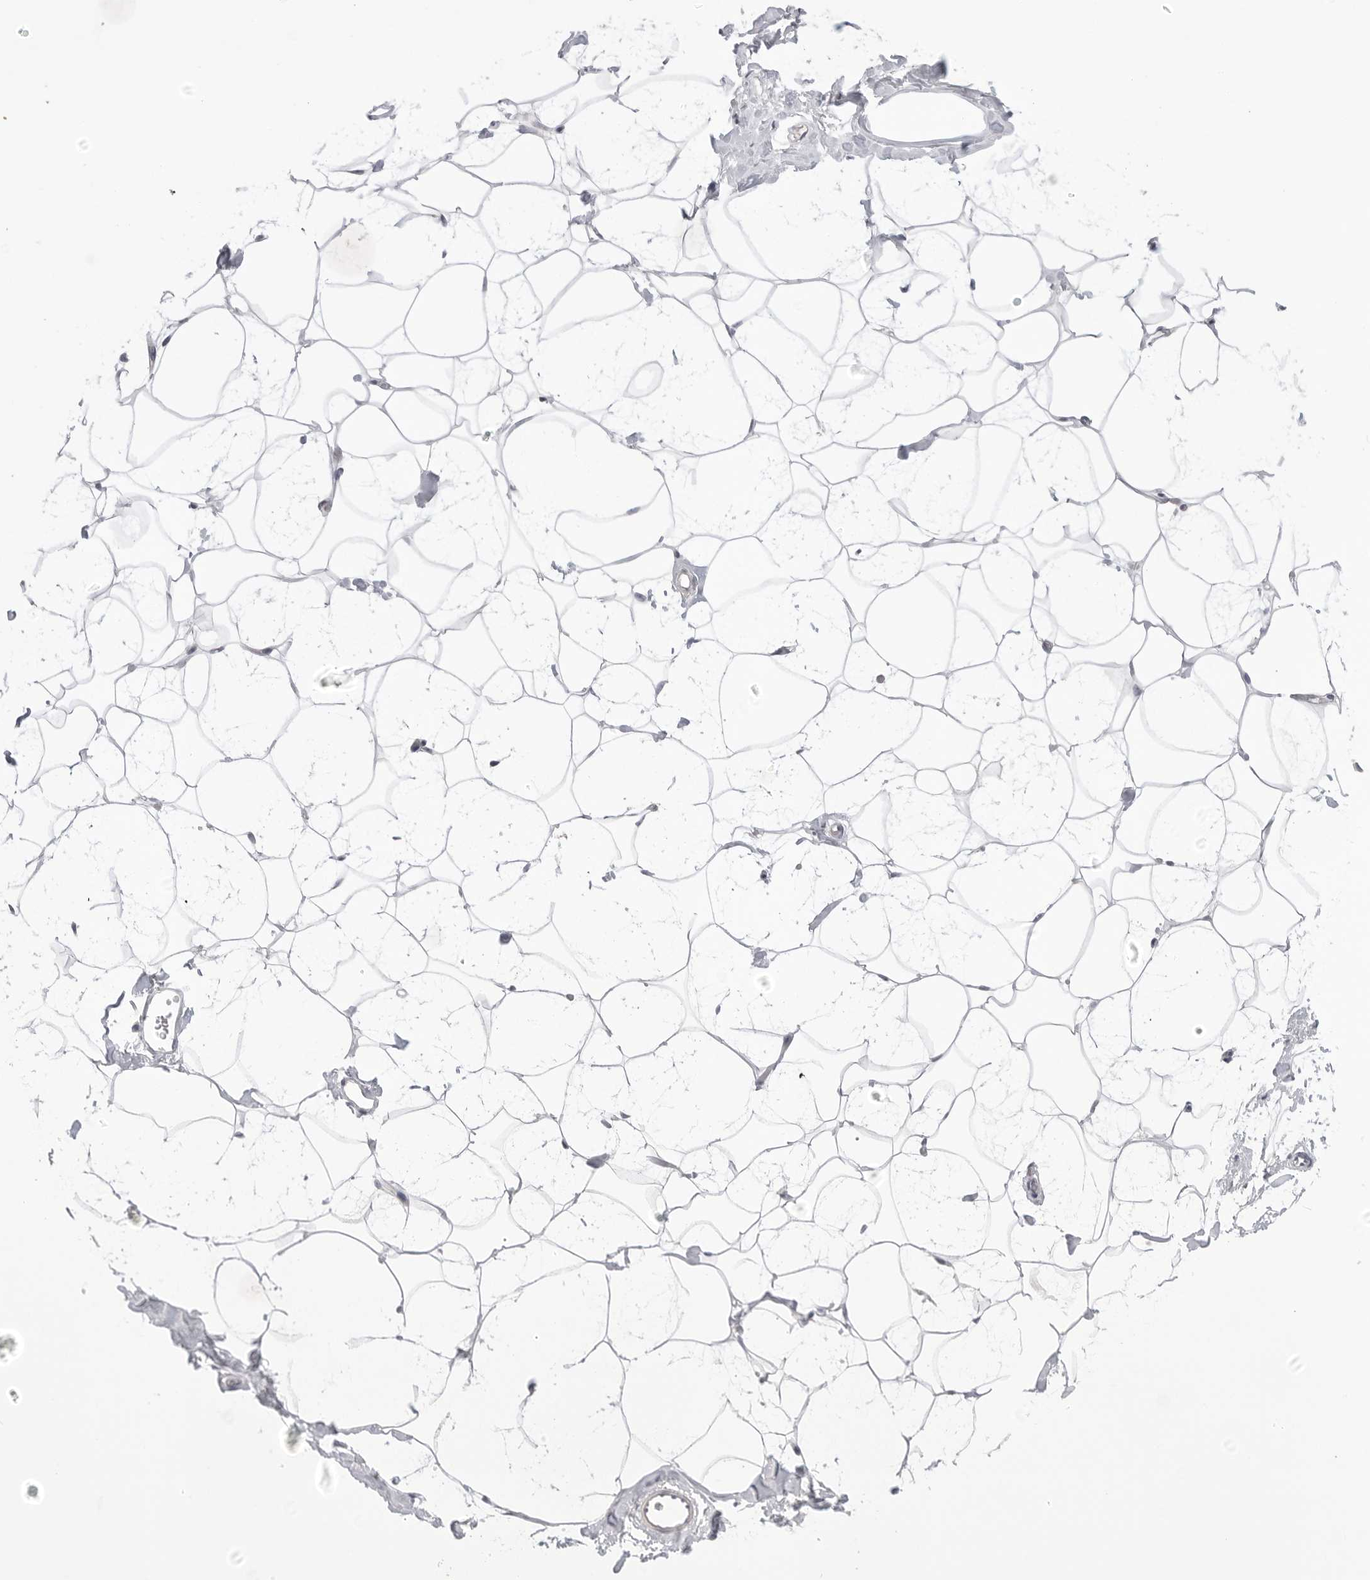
{"staining": {"intensity": "negative", "quantity": "none", "location": "none"}, "tissue": "adipose tissue", "cell_type": "Adipocytes", "image_type": "normal", "snomed": [{"axis": "morphology", "description": "Normal tissue, NOS"}, {"axis": "morphology", "description": "Fibrosis, NOS"}, {"axis": "topography", "description": "Breast"}, {"axis": "topography", "description": "Adipose tissue"}], "caption": "Human adipose tissue stained for a protein using immunohistochemistry exhibits no positivity in adipocytes.", "gene": "FBN2", "patient": {"sex": "female", "age": 39}}